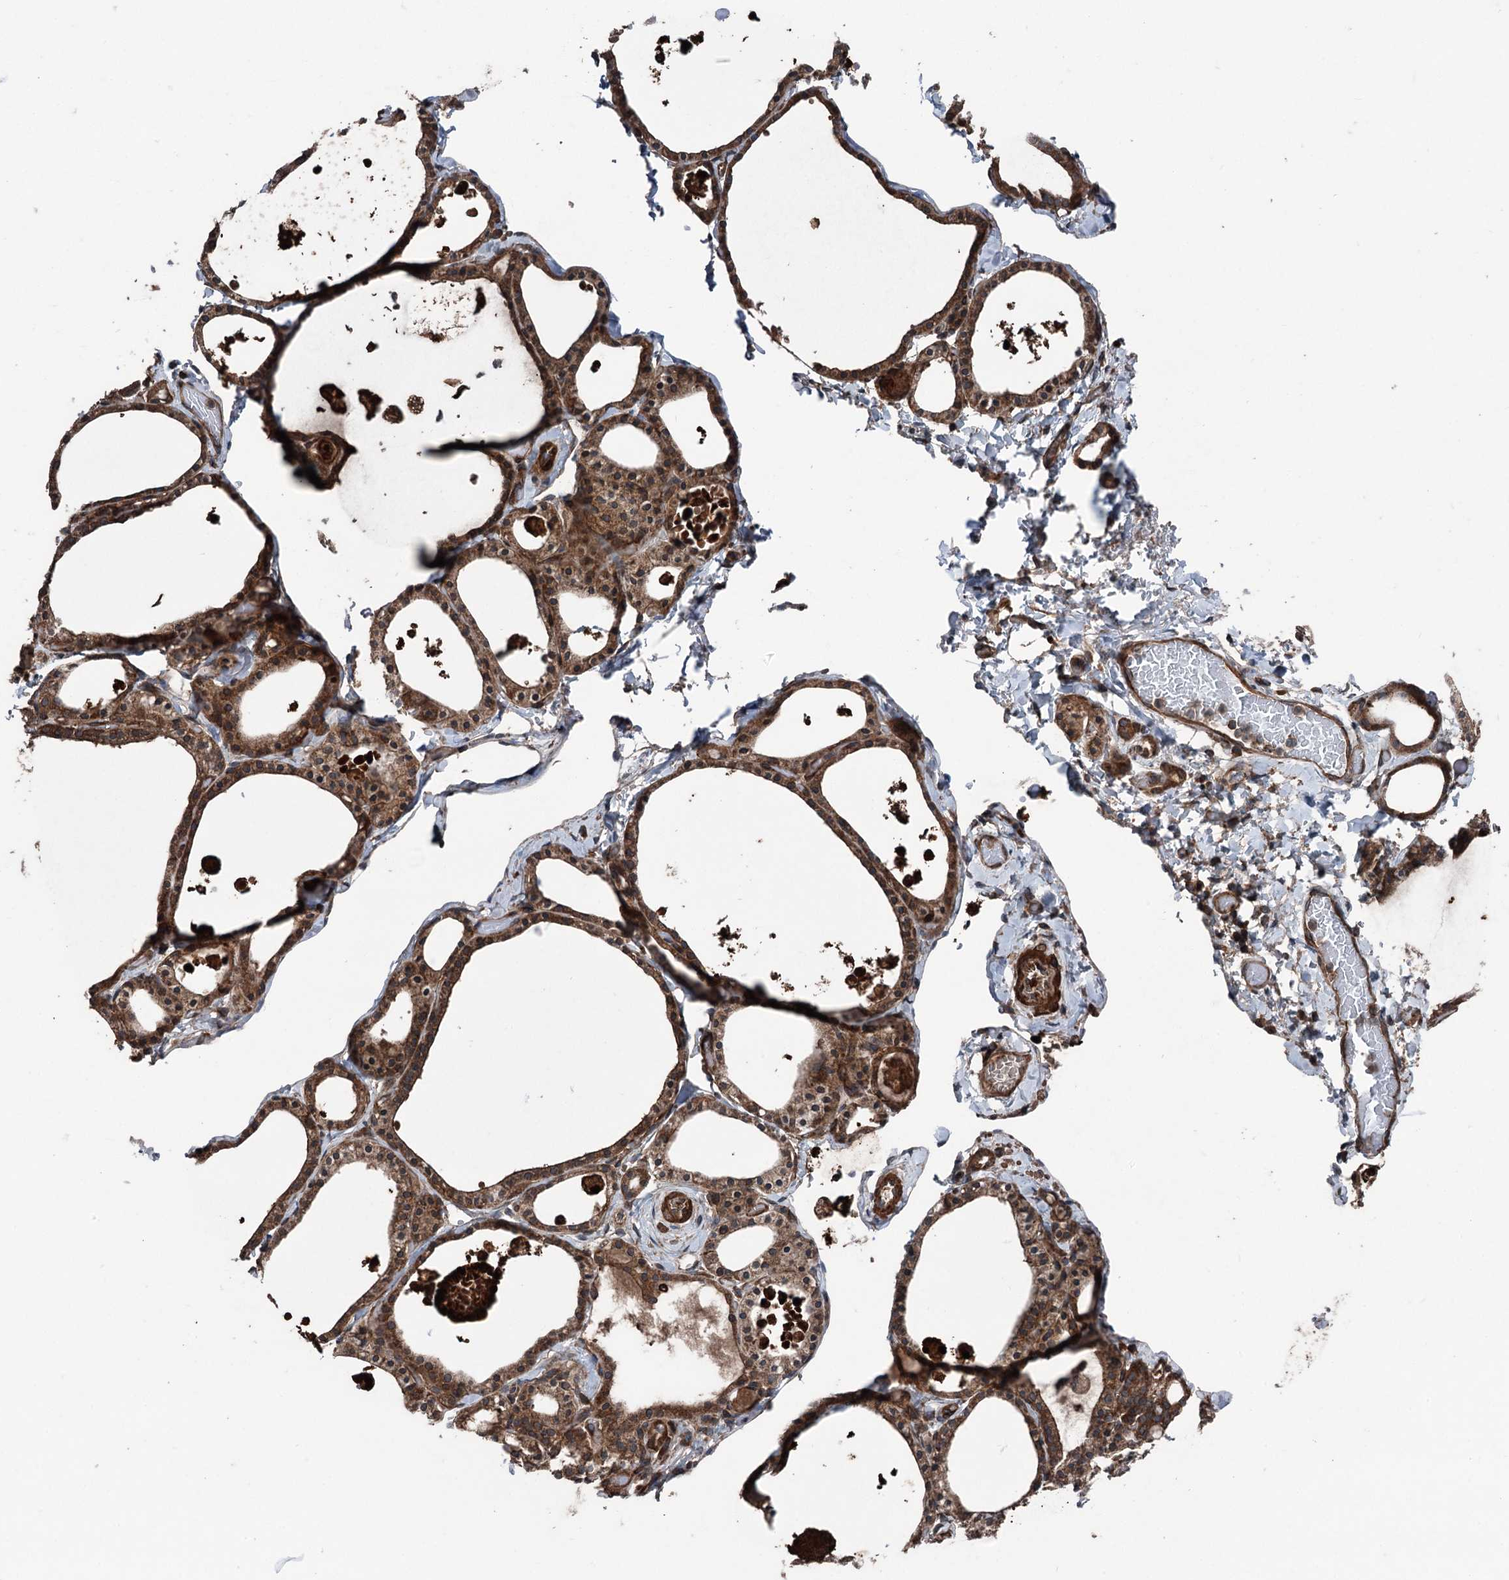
{"staining": {"intensity": "strong", "quantity": ">75%", "location": "cytoplasmic/membranous"}, "tissue": "thyroid gland", "cell_type": "Glandular cells", "image_type": "normal", "snomed": [{"axis": "morphology", "description": "Normal tissue, NOS"}, {"axis": "topography", "description": "Thyroid gland"}], "caption": "High-power microscopy captured an IHC photomicrograph of benign thyroid gland, revealing strong cytoplasmic/membranous staining in approximately >75% of glandular cells. The staining is performed using DAB (3,3'-diaminobenzidine) brown chromogen to label protein expression. The nuclei are counter-stained blue using hematoxylin.", "gene": "RNF214", "patient": {"sex": "male", "age": 56}}